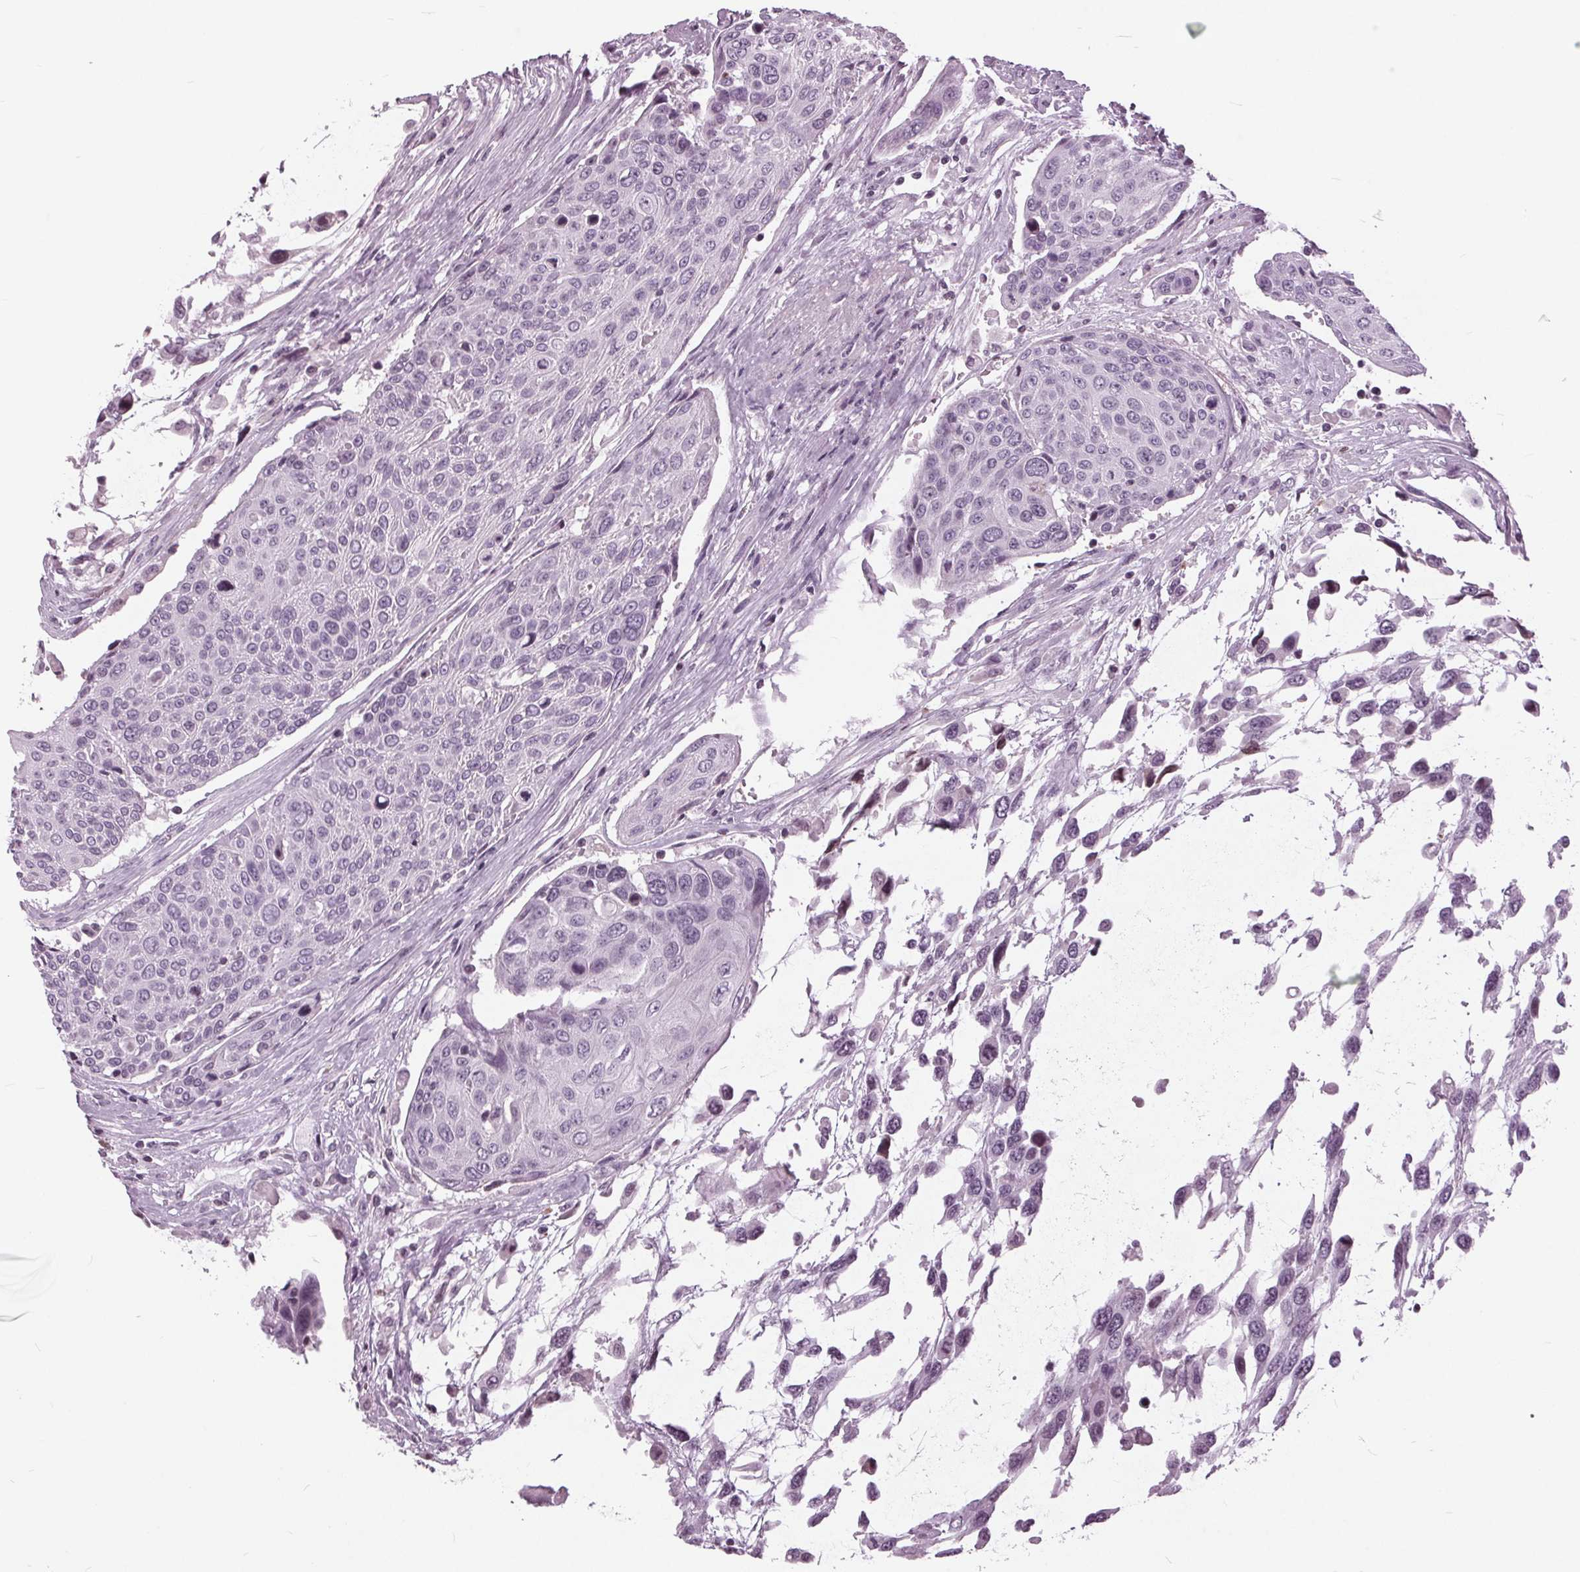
{"staining": {"intensity": "negative", "quantity": "none", "location": "none"}, "tissue": "urothelial cancer", "cell_type": "Tumor cells", "image_type": "cancer", "snomed": [{"axis": "morphology", "description": "Urothelial carcinoma, High grade"}, {"axis": "topography", "description": "Urinary bladder"}], "caption": "DAB immunohistochemical staining of urothelial cancer demonstrates no significant staining in tumor cells.", "gene": "SLC9A4", "patient": {"sex": "female", "age": 70}}